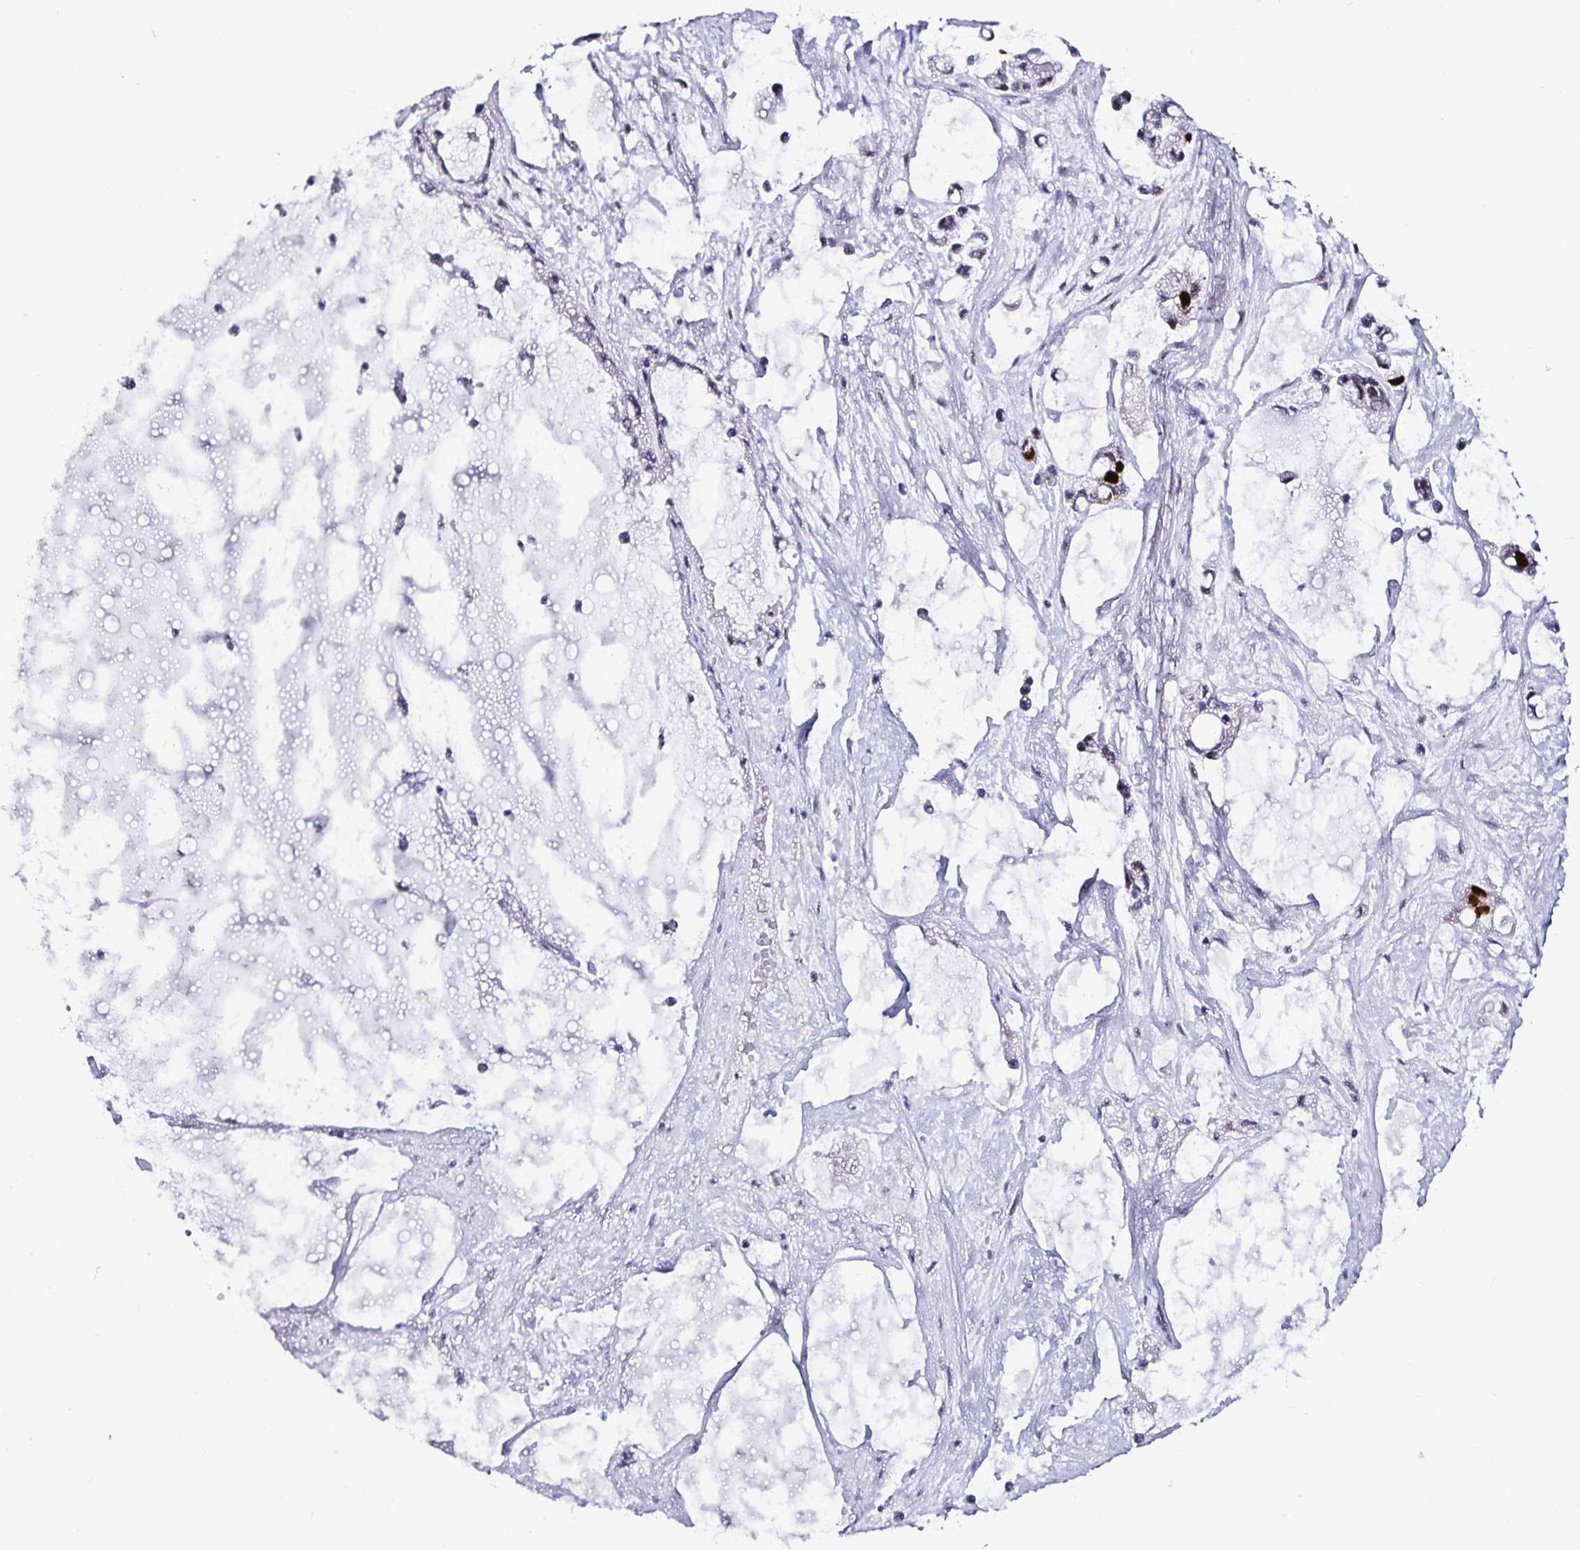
{"staining": {"intensity": "strong", "quantity": "<25%", "location": "nuclear"}, "tissue": "ovarian cancer", "cell_type": "Tumor cells", "image_type": "cancer", "snomed": [{"axis": "morphology", "description": "Cystadenocarcinoma, mucinous, NOS"}, {"axis": "topography", "description": "Ovary"}], "caption": "Brown immunohistochemical staining in human ovarian cancer demonstrates strong nuclear staining in approximately <25% of tumor cells.", "gene": "ANLN", "patient": {"sex": "female", "age": 63}}